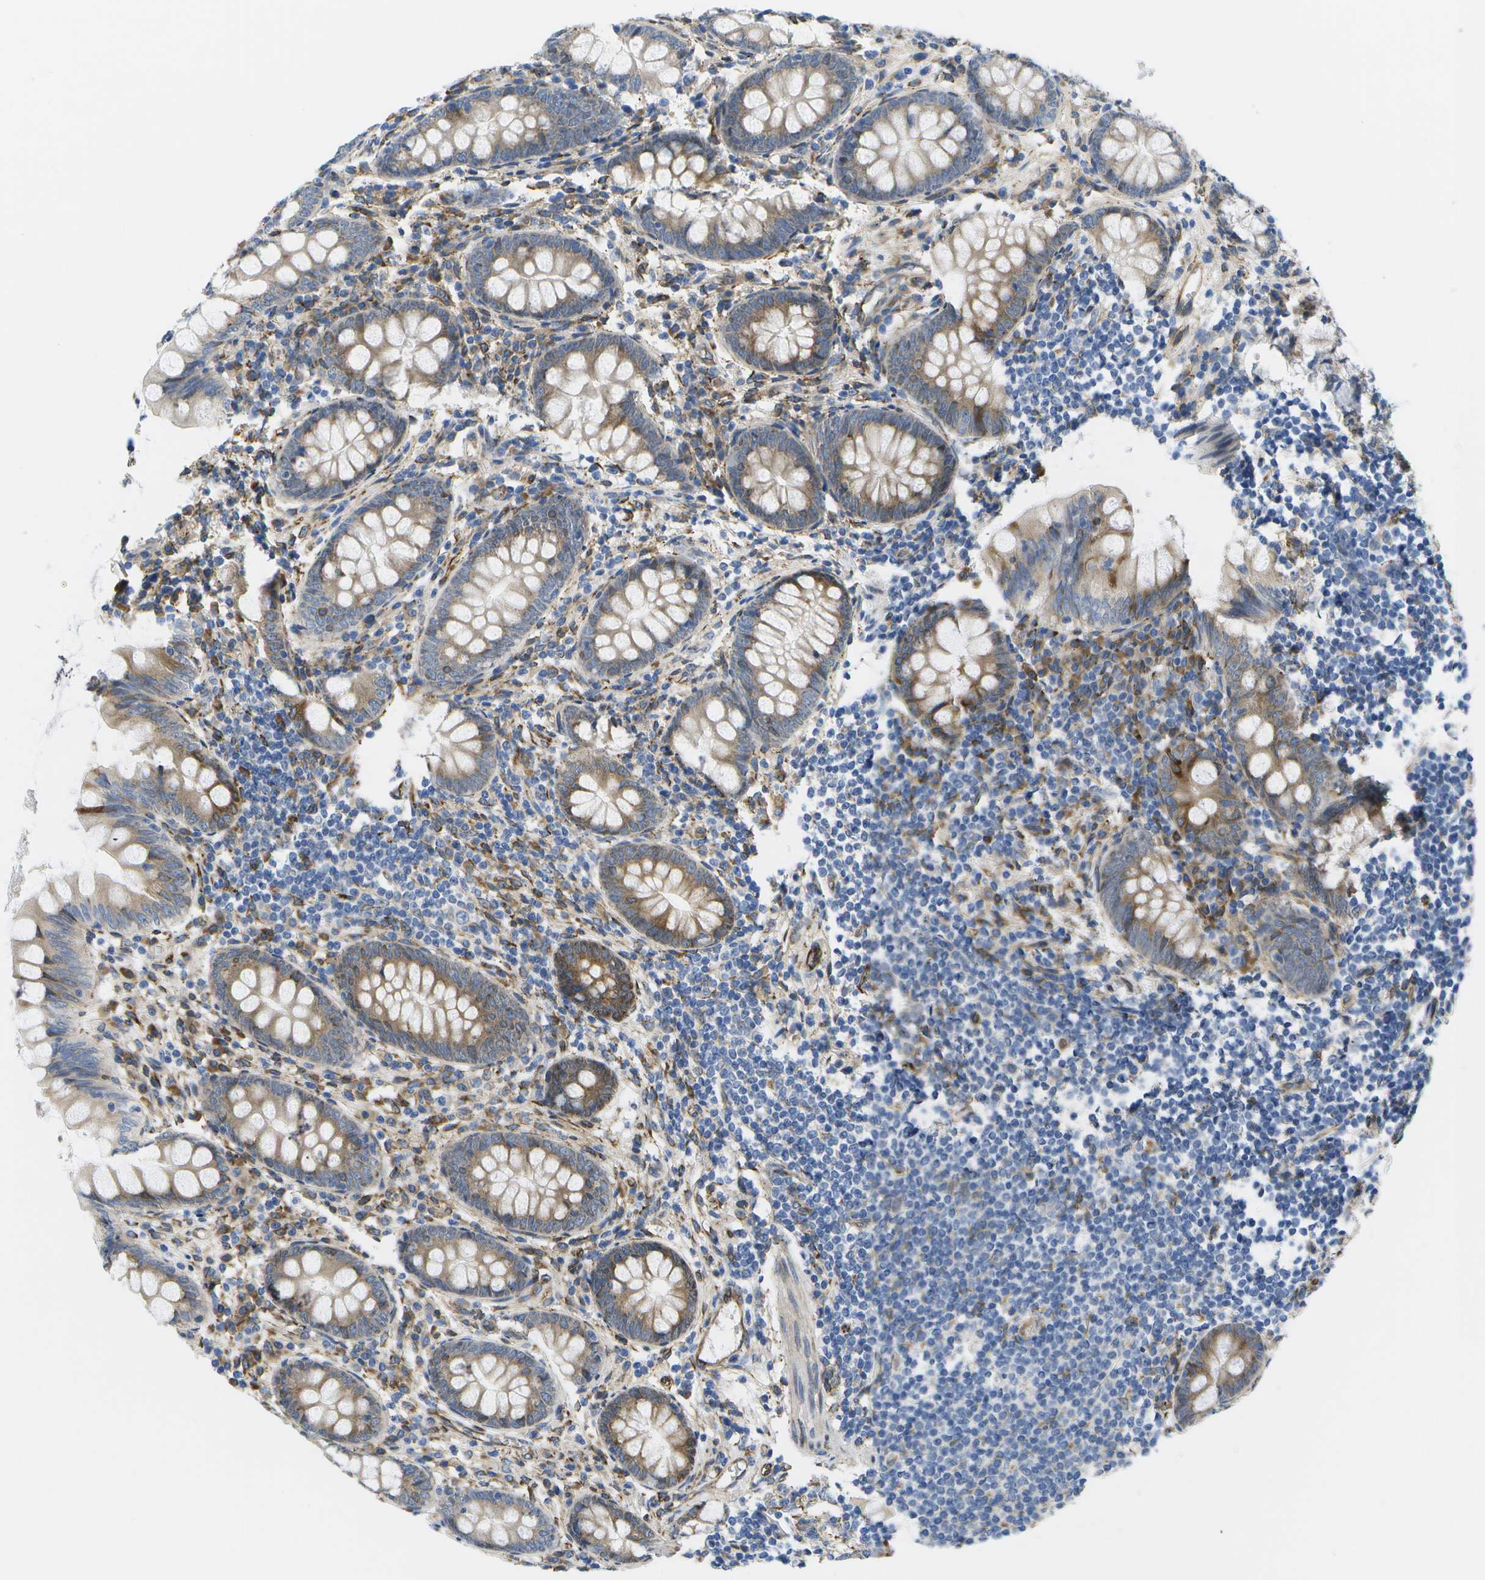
{"staining": {"intensity": "moderate", "quantity": "25%-75%", "location": "cytoplasmic/membranous"}, "tissue": "appendix", "cell_type": "Glandular cells", "image_type": "normal", "snomed": [{"axis": "morphology", "description": "Normal tissue, NOS"}, {"axis": "topography", "description": "Appendix"}], "caption": "Glandular cells exhibit medium levels of moderate cytoplasmic/membranous positivity in about 25%-75% of cells in unremarkable appendix. (brown staining indicates protein expression, while blue staining denotes nuclei).", "gene": "ZDHHC17", "patient": {"sex": "female", "age": 77}}